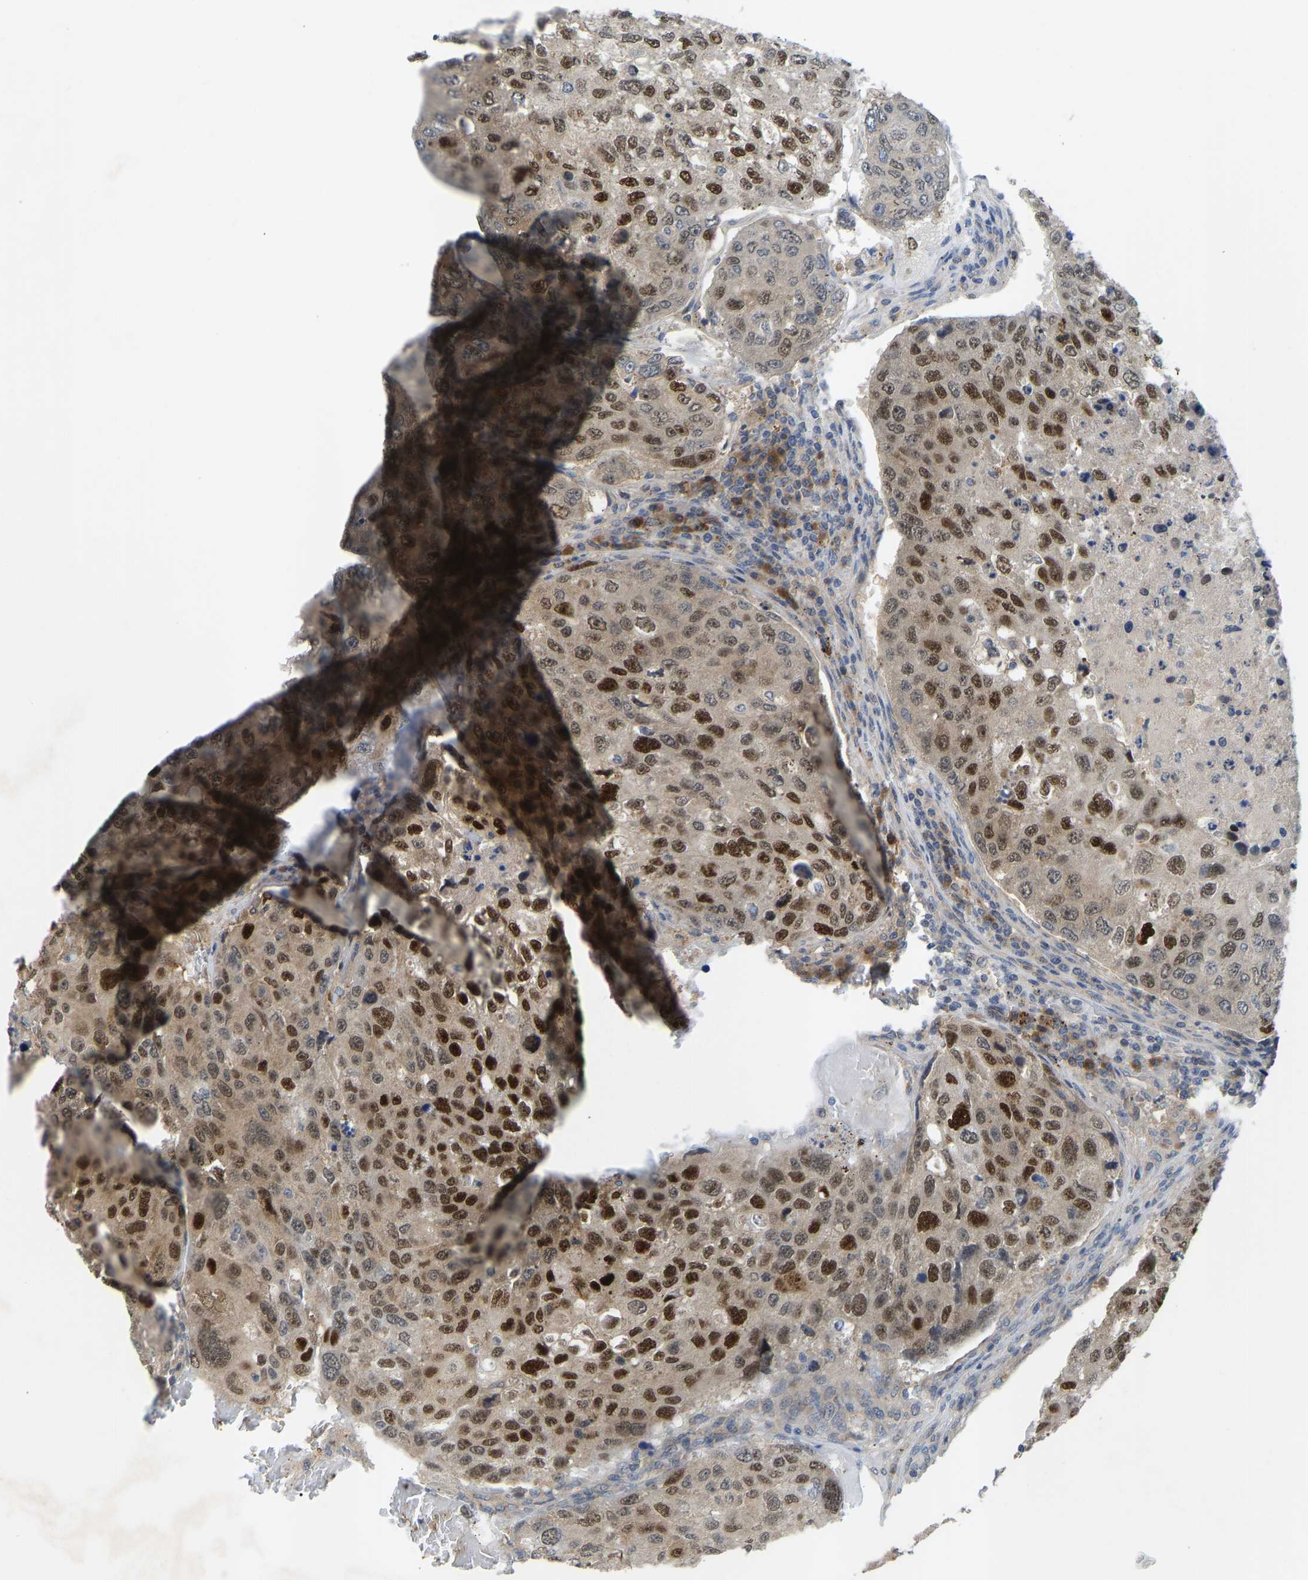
{"staining": {"intensity": "strong", "quantity": ">75%", "location": "cytoplasmic/membranous,nuclear"}, "tissue": "urothelial cancer", "cell_type": "Tumor cells", "image_type": "cancer", "snomed": [{"axis": "morphology", "description": "Urothelial carcinoma, High grade"}, {"axis": "topography", "description": "Lymph node"}, {"axis": "topography", "description": "Urinary bladder"}], "caption": "This micrograph shows IHC staining of human urothelial cancer, with high strong cytoplasmic/membranous and nuclear expression in about >75% of tumor cells.", "gene": "ZNF251", "patient": {"sex": "male", "age": 51}}